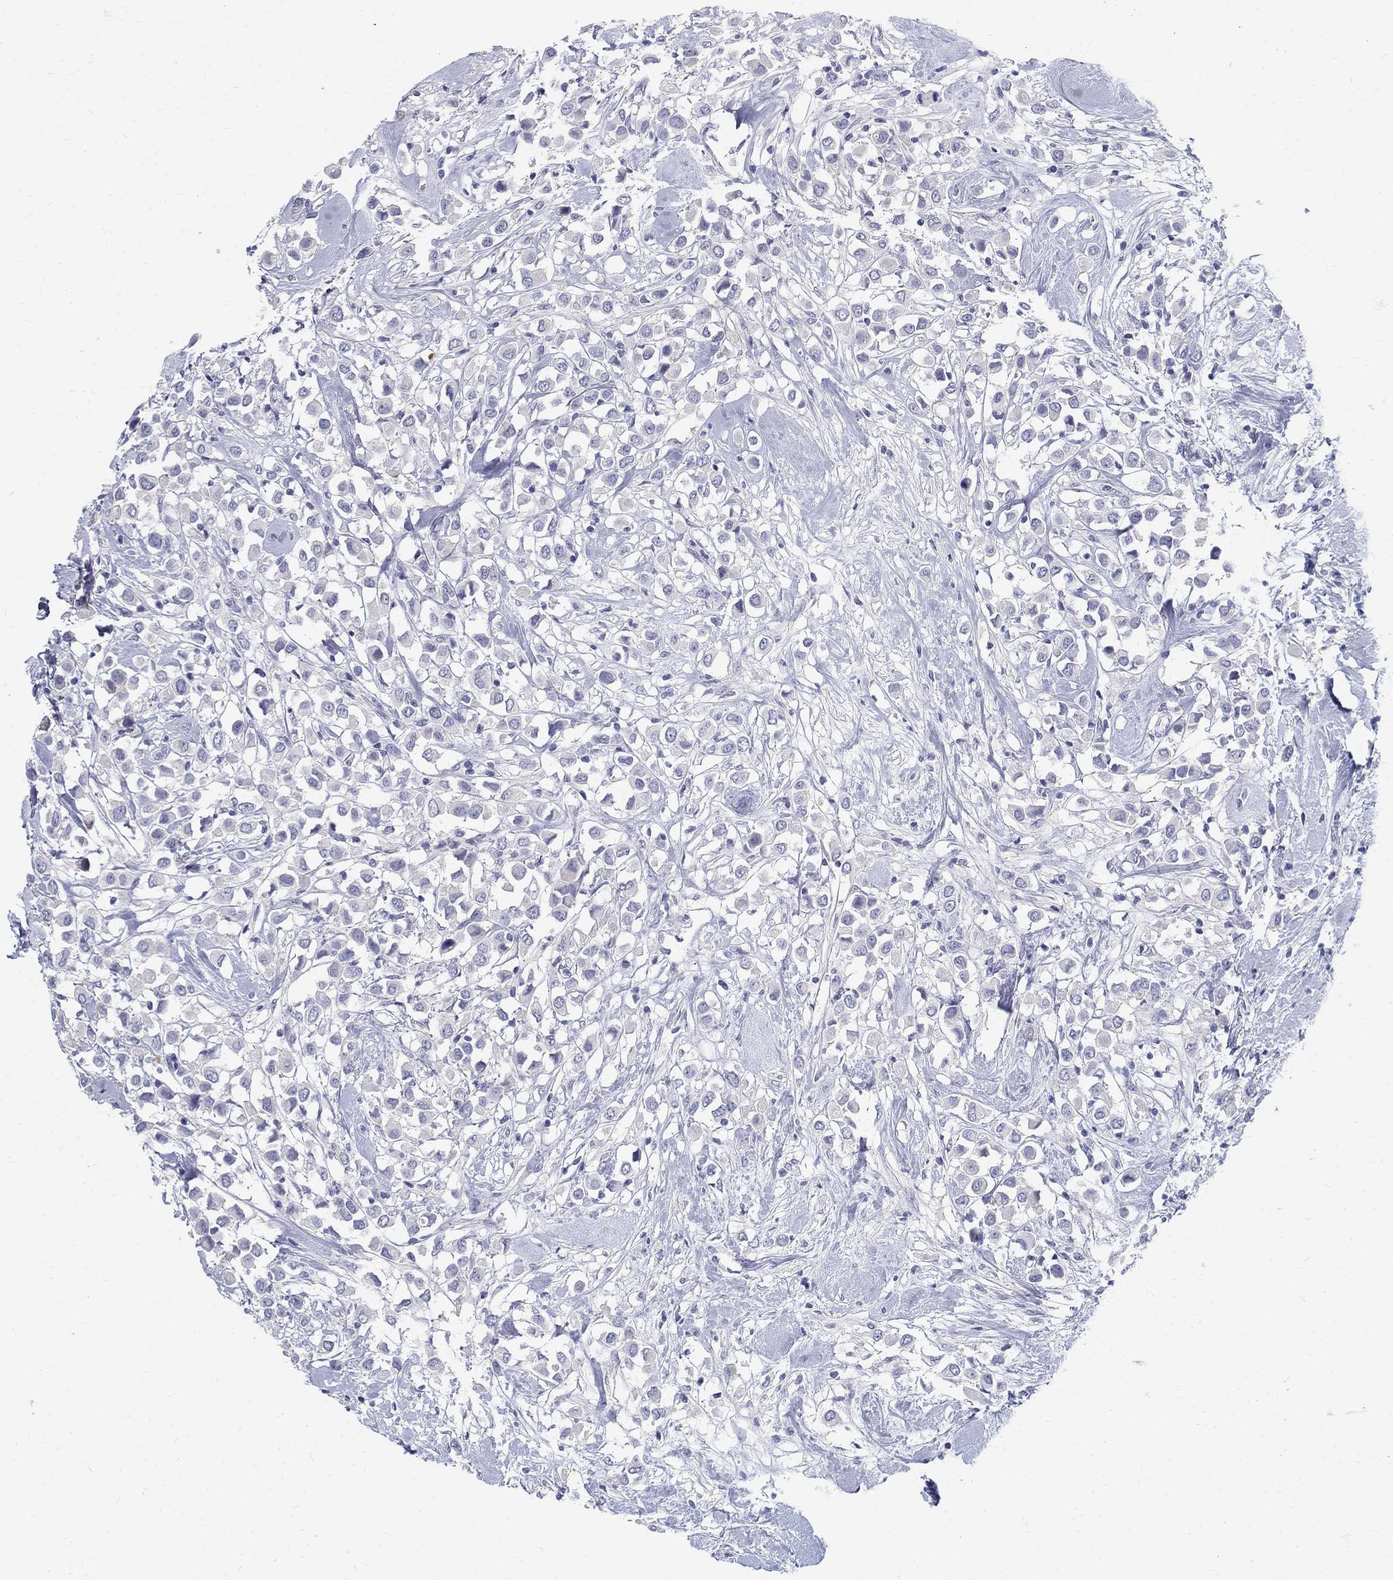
{"staining": {"intensity": "negative", "quantity": "none", "location": "none"}, "tissue": "breast cancer", "cell_type": "Tumor cells", "image_type": "cancer", "snomed": [{"axis": "morphology", "description": "Duct carcinoma"}, {"axis": "topography", "description": "Breast"}], "caption": "There is no significant staining in tumor cells of breast cancer. (Stains: DAB (3,3'-diaminobenzidine) immunohistochemistry (IHC) with hematoxylin counter stain, Microscopy: brightfield microscopy at high magnification).", "gene": "MAGEB6", "patient": {"sex": "female", "age": 61}}